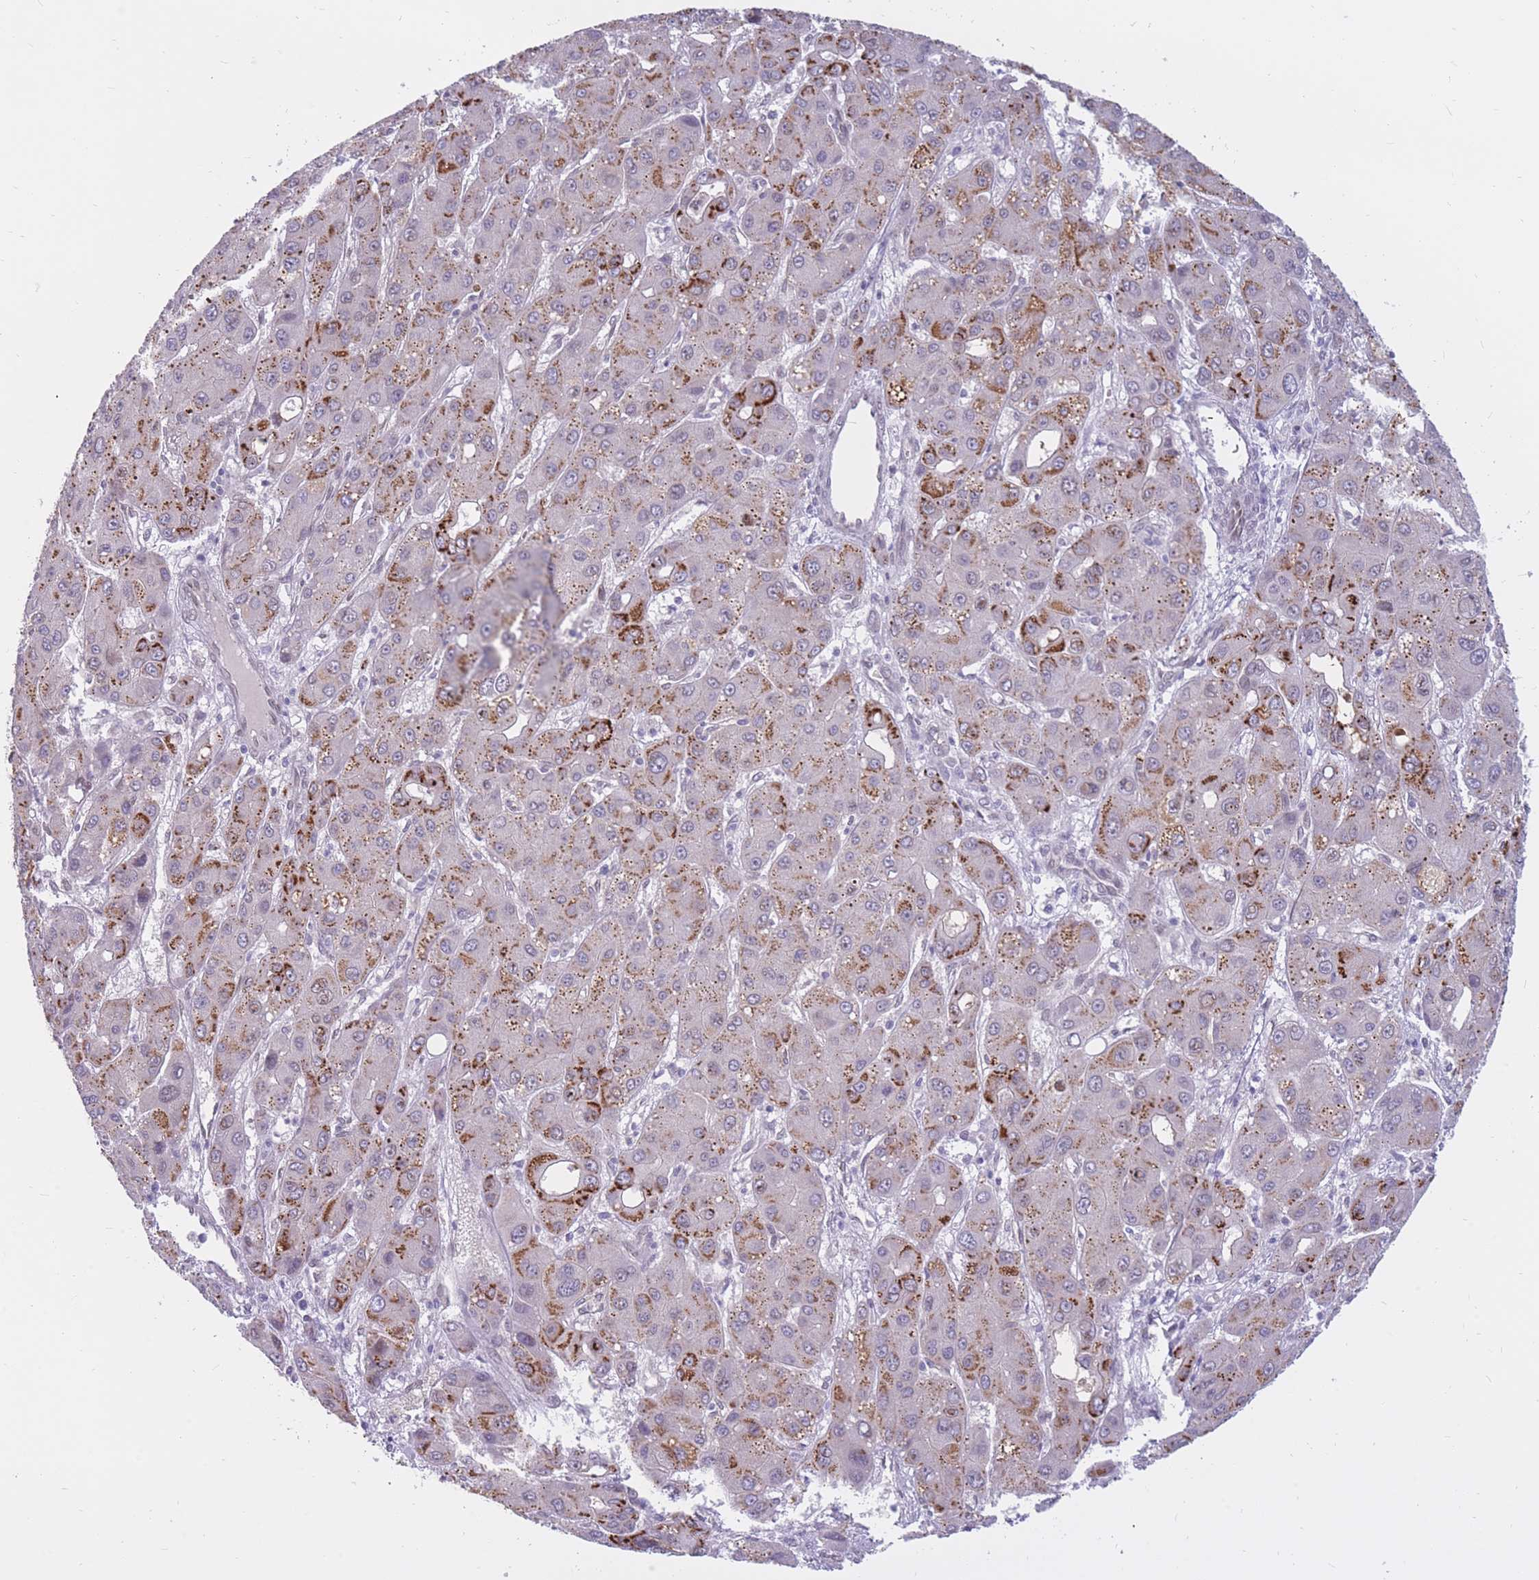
{"staining": {"intensity": "strong", "quantity": "25%-75%", "location": "cytoplasmic/membranous"}, "tissue": "liver cancer", "cell_type": "Tumor cells", "image_type": "cancer", "snomed": [{"axis": "morphology", "description": "Carcinoma, Hepatocellular, NOS"}, {"axis": "topography", "description": "Liver"}], "caption": "The image demonstrates immunohistochemical staining of liver cancer (hepatocellular carcinoma). There is strong cytoplasmic/membranous staining is identified in approximately 25%-75% of tumor cells.", "gene": "HOOK2", "patient": {"sex": "male", "age": 55}}